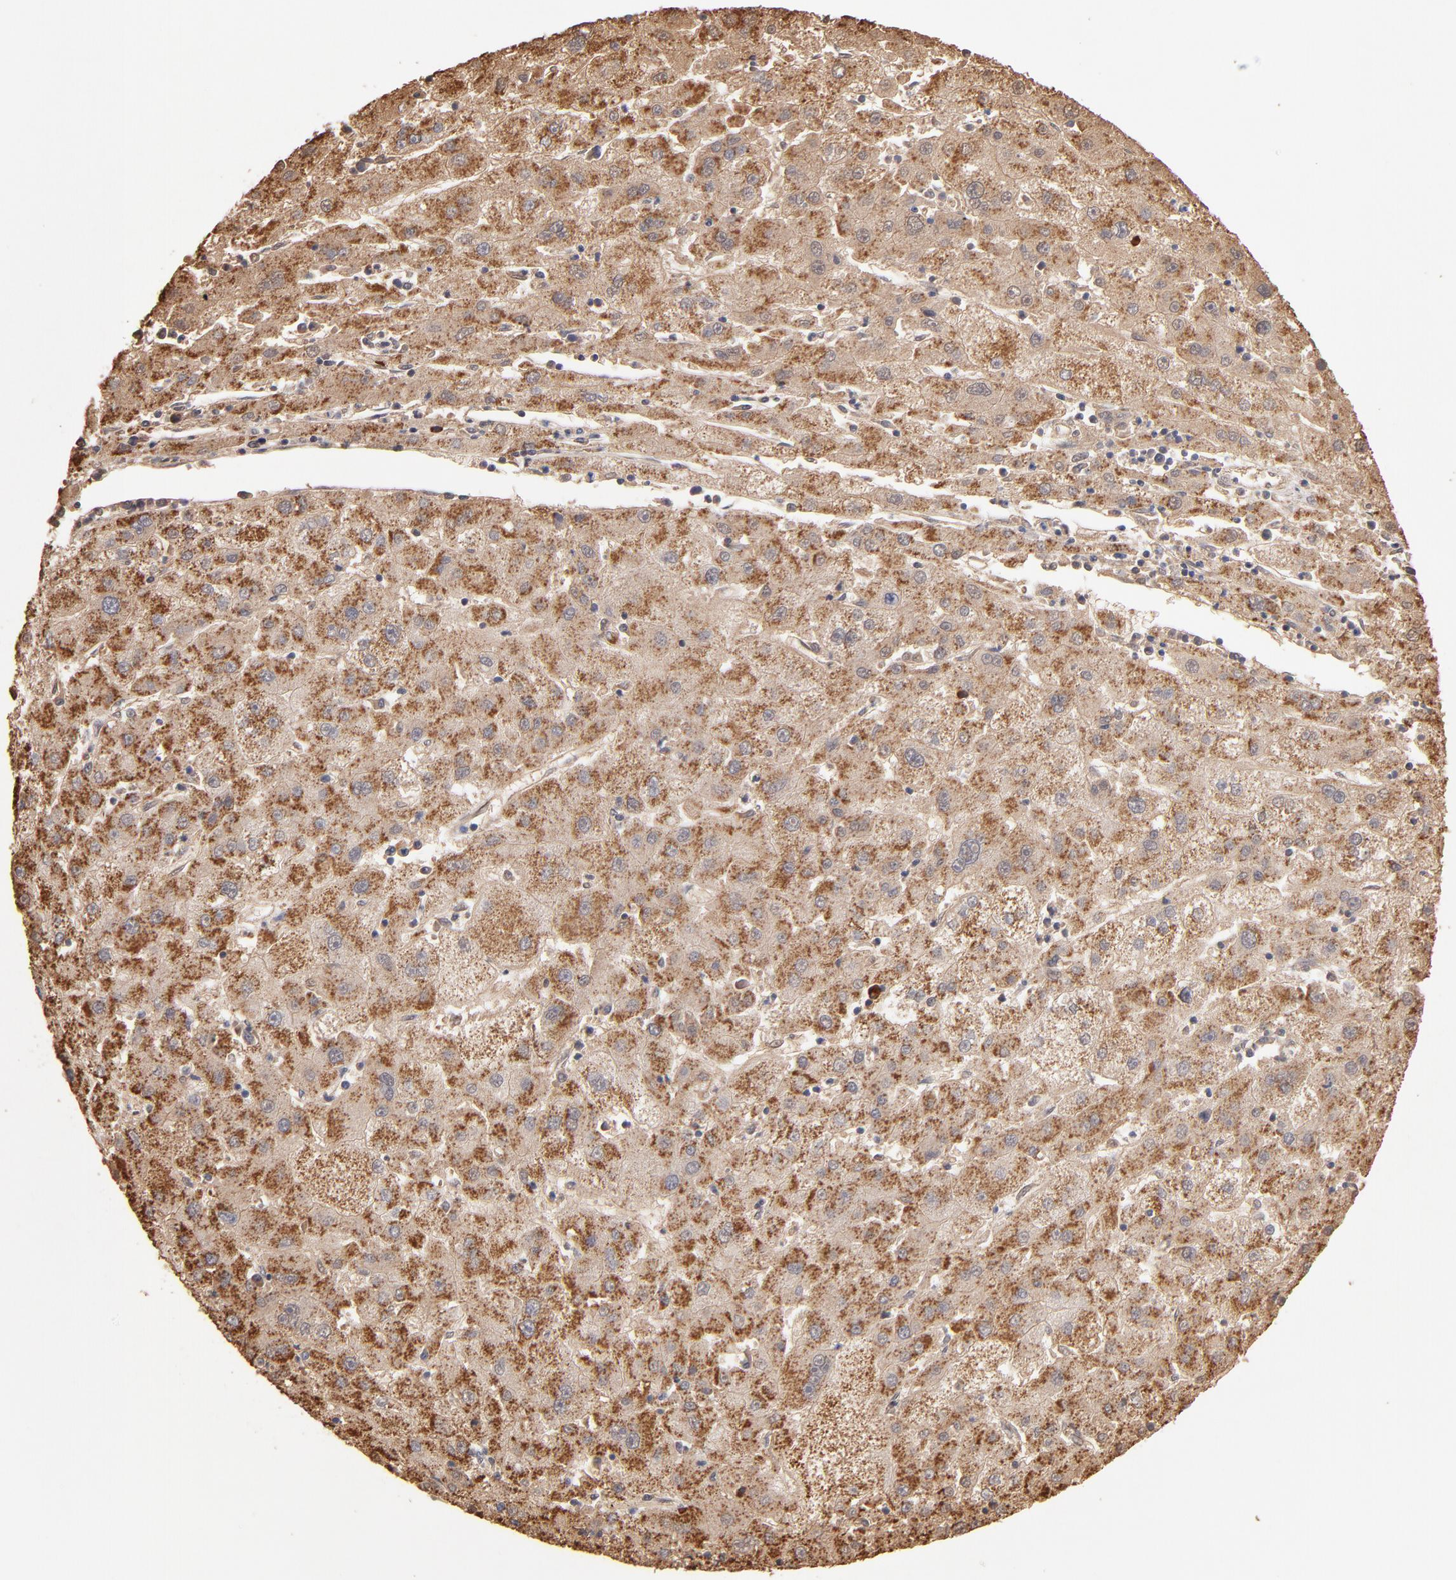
{"staining": {"intensity": "moderate", "quantity": ">75%", "location": "cytoplasmic/membranous"}, "tissue": "liver cancer", "cell_type": "Tumor cells", "image_type": "cancer", "snomed": [{"axis": "morphology", "description": "Carcinoma, Hepatocellular, NOS"}, {"axis": "topography", "description": "Liver"}], "caption": "Immunohistochemical staining of liver hepatocellular carcinoma reveals moderate cytoplasmic/membranous protein positivity in approximately >75% of tumor cells.", "gene": "RO60", "patient": {"sex": "male", "age": 72}}